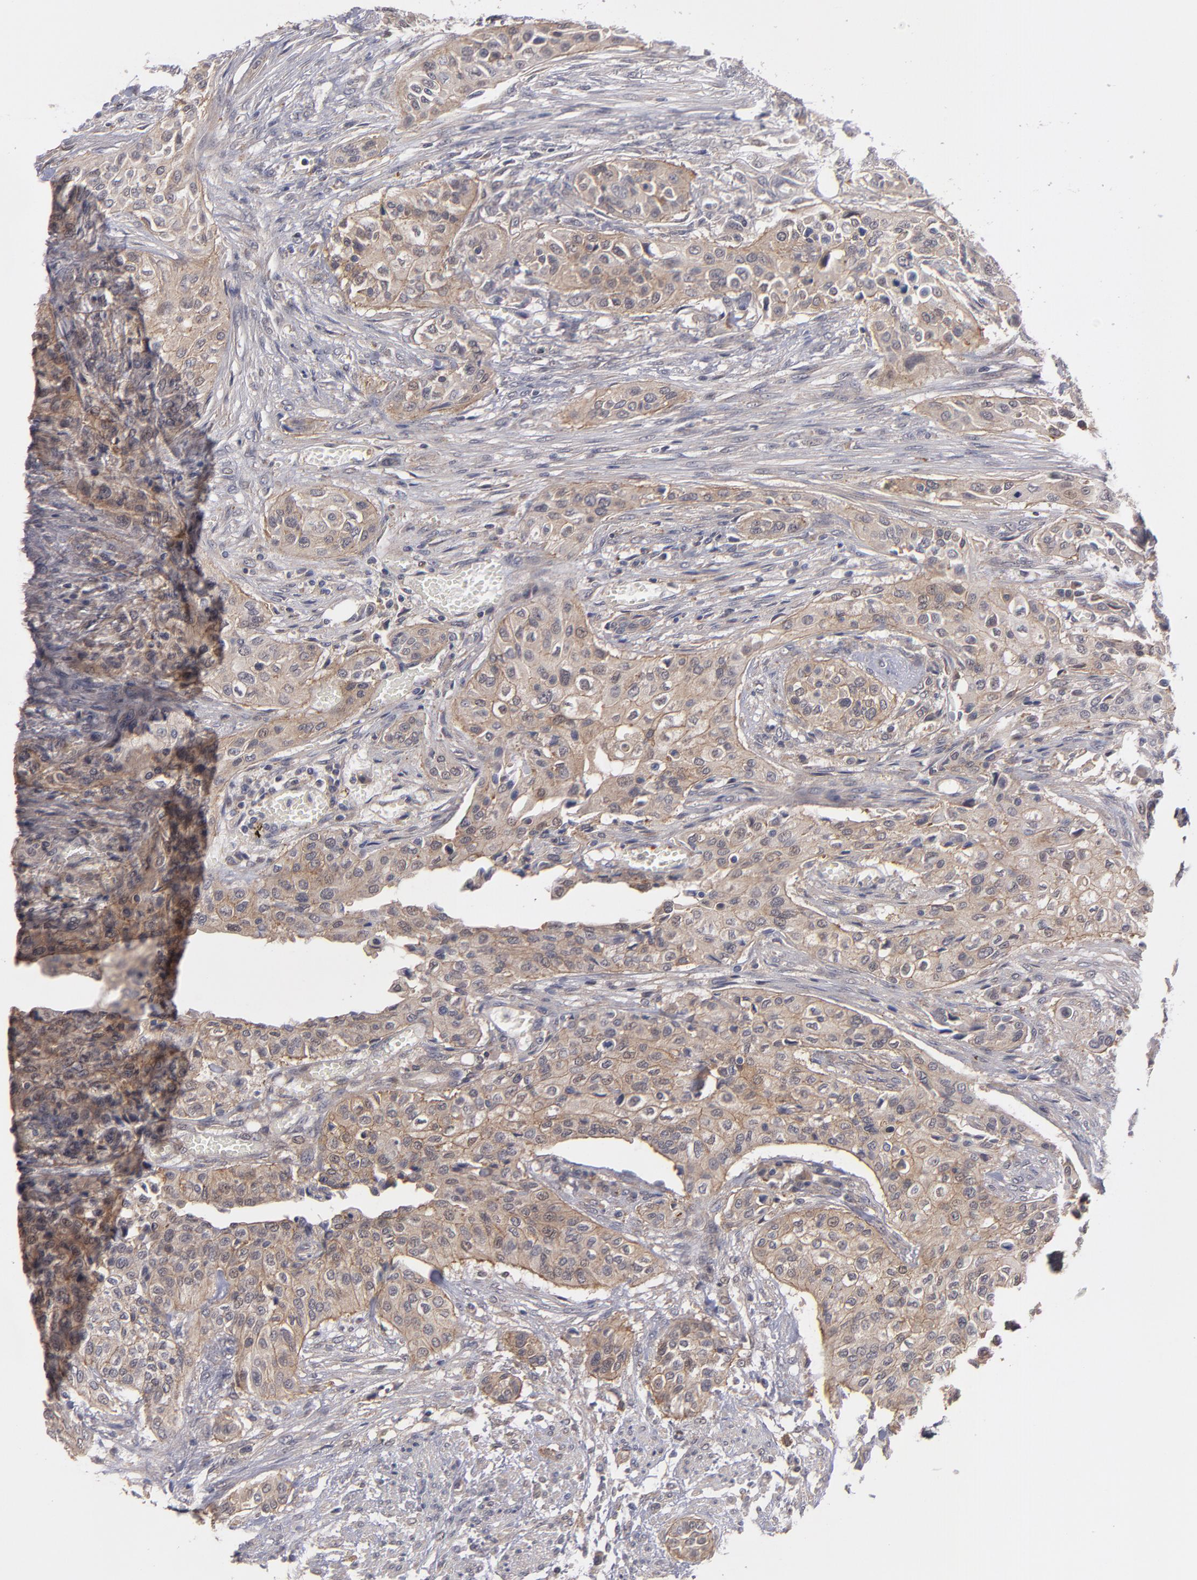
{"staining": {"intensity": "weak", "quantity": ">75%", "location": "cytoplasmic/membranous"}, "tissue": "urothelial cancer", "cell_type": "Tumor cells", "image_type": "cancer", "snomed": [{"axis": "morphology", "description": "Urothelial carcinoma, High grade"}, {"axis": "topography", "description": "Urinary bladder"}], "caption": "Protein expression analysis of human urothelial cancer reveals weak cytoplasmic/membranous positivity in approximately >75% of tumor cells.", "gene": "CTSO", "patient": {"sex": "male", "age": 74}}